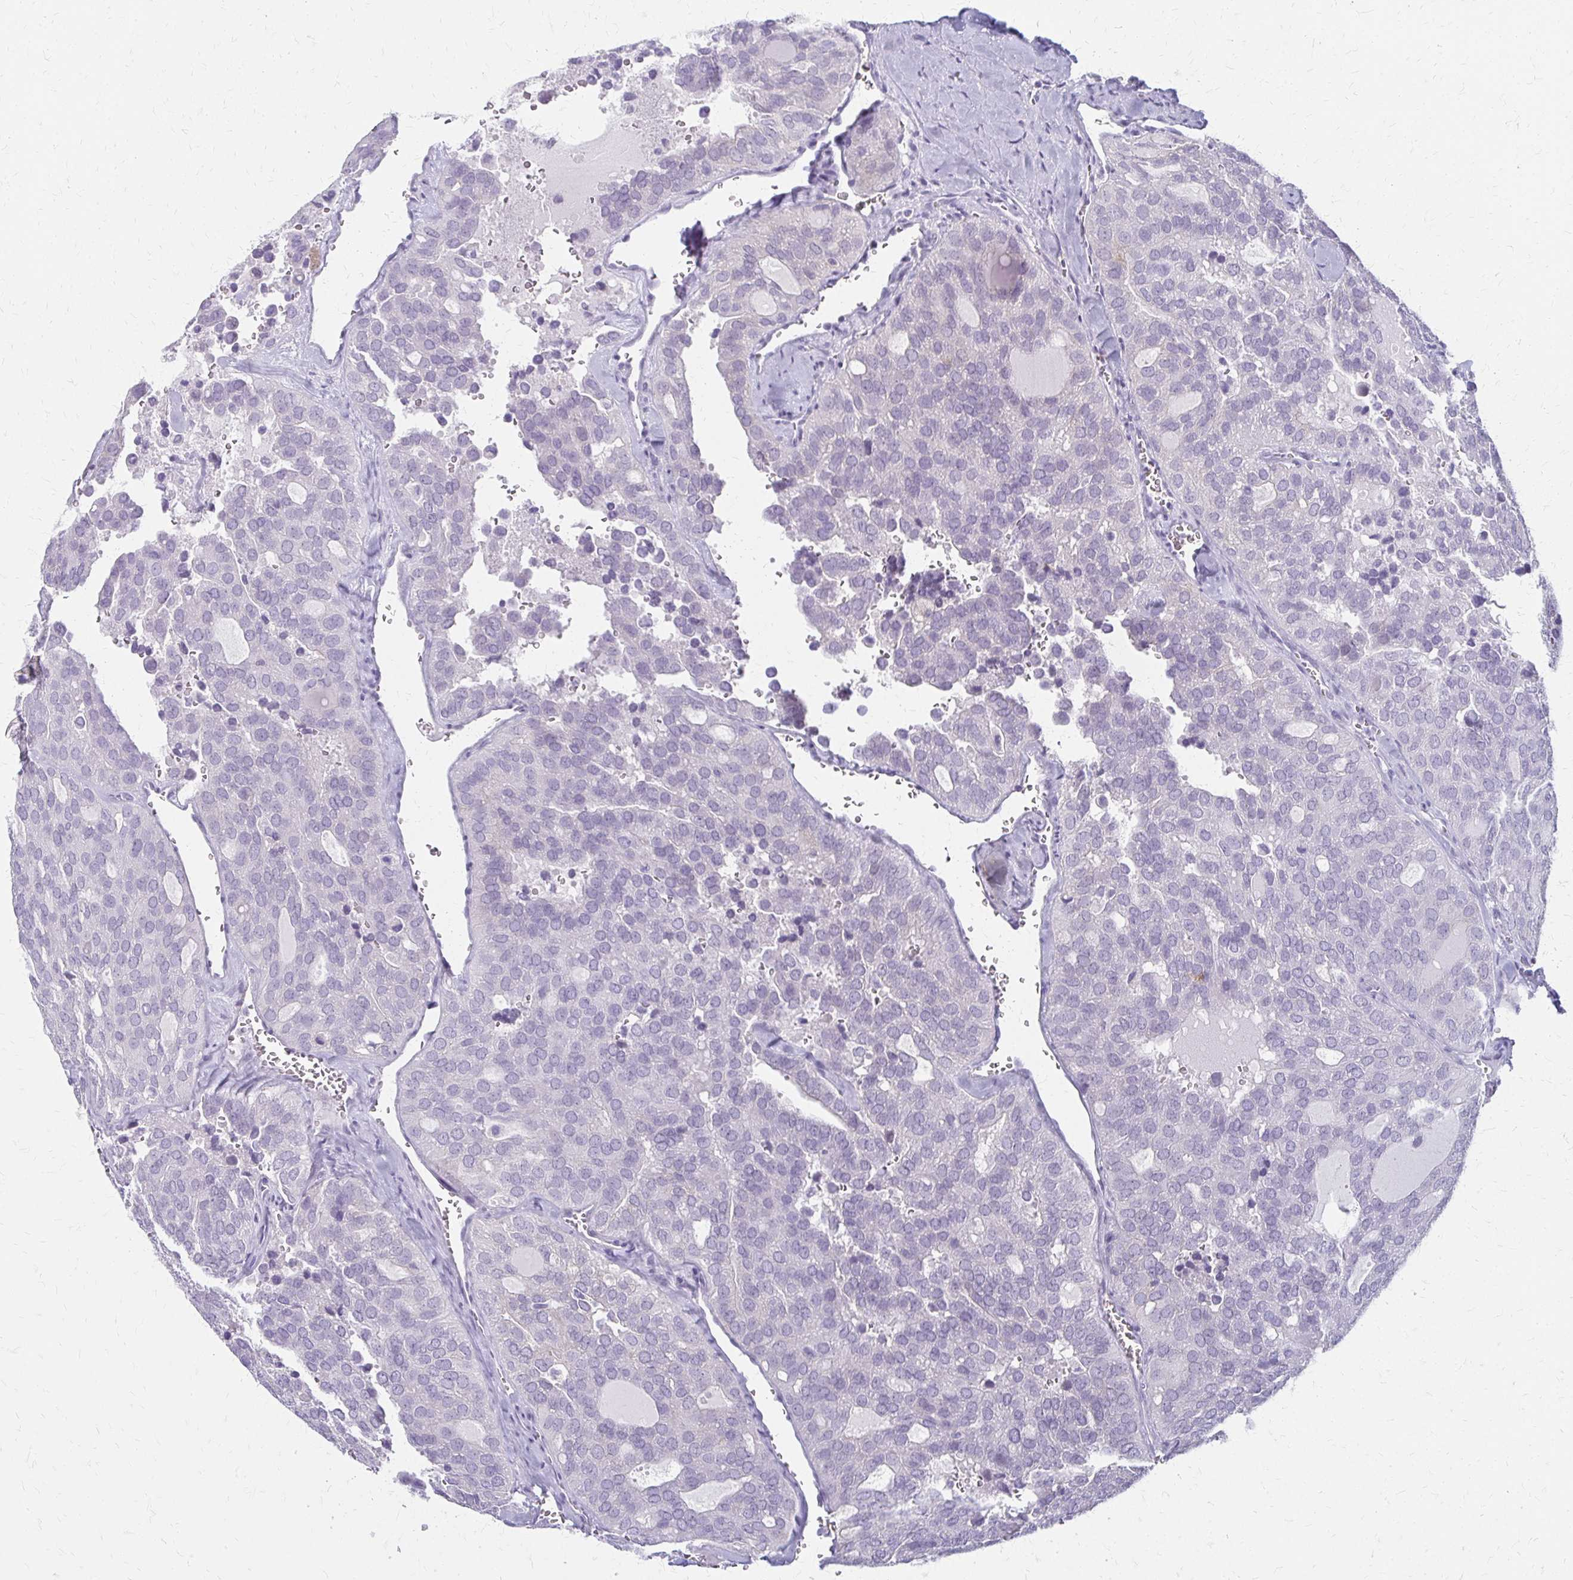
{"staining": {"intensity": "negative", "quantity": "none", "location": "none"}, "tissue": "thyroid cancer", "cell_type": "Tumor cells", "image_type": "cancer", "snomed": [{"axis": "morphology", "description": "Follicular adenoma carcinoma, NOS"}, {"axis": "topography", "description": "Thyroid gland"}], "caption": "DAB immunohistochemical staining of human thyroid cancer shows no significant staining in tumor cells.", "gene": "ACP5", "patient": {"sex": "male", "age": 75}}